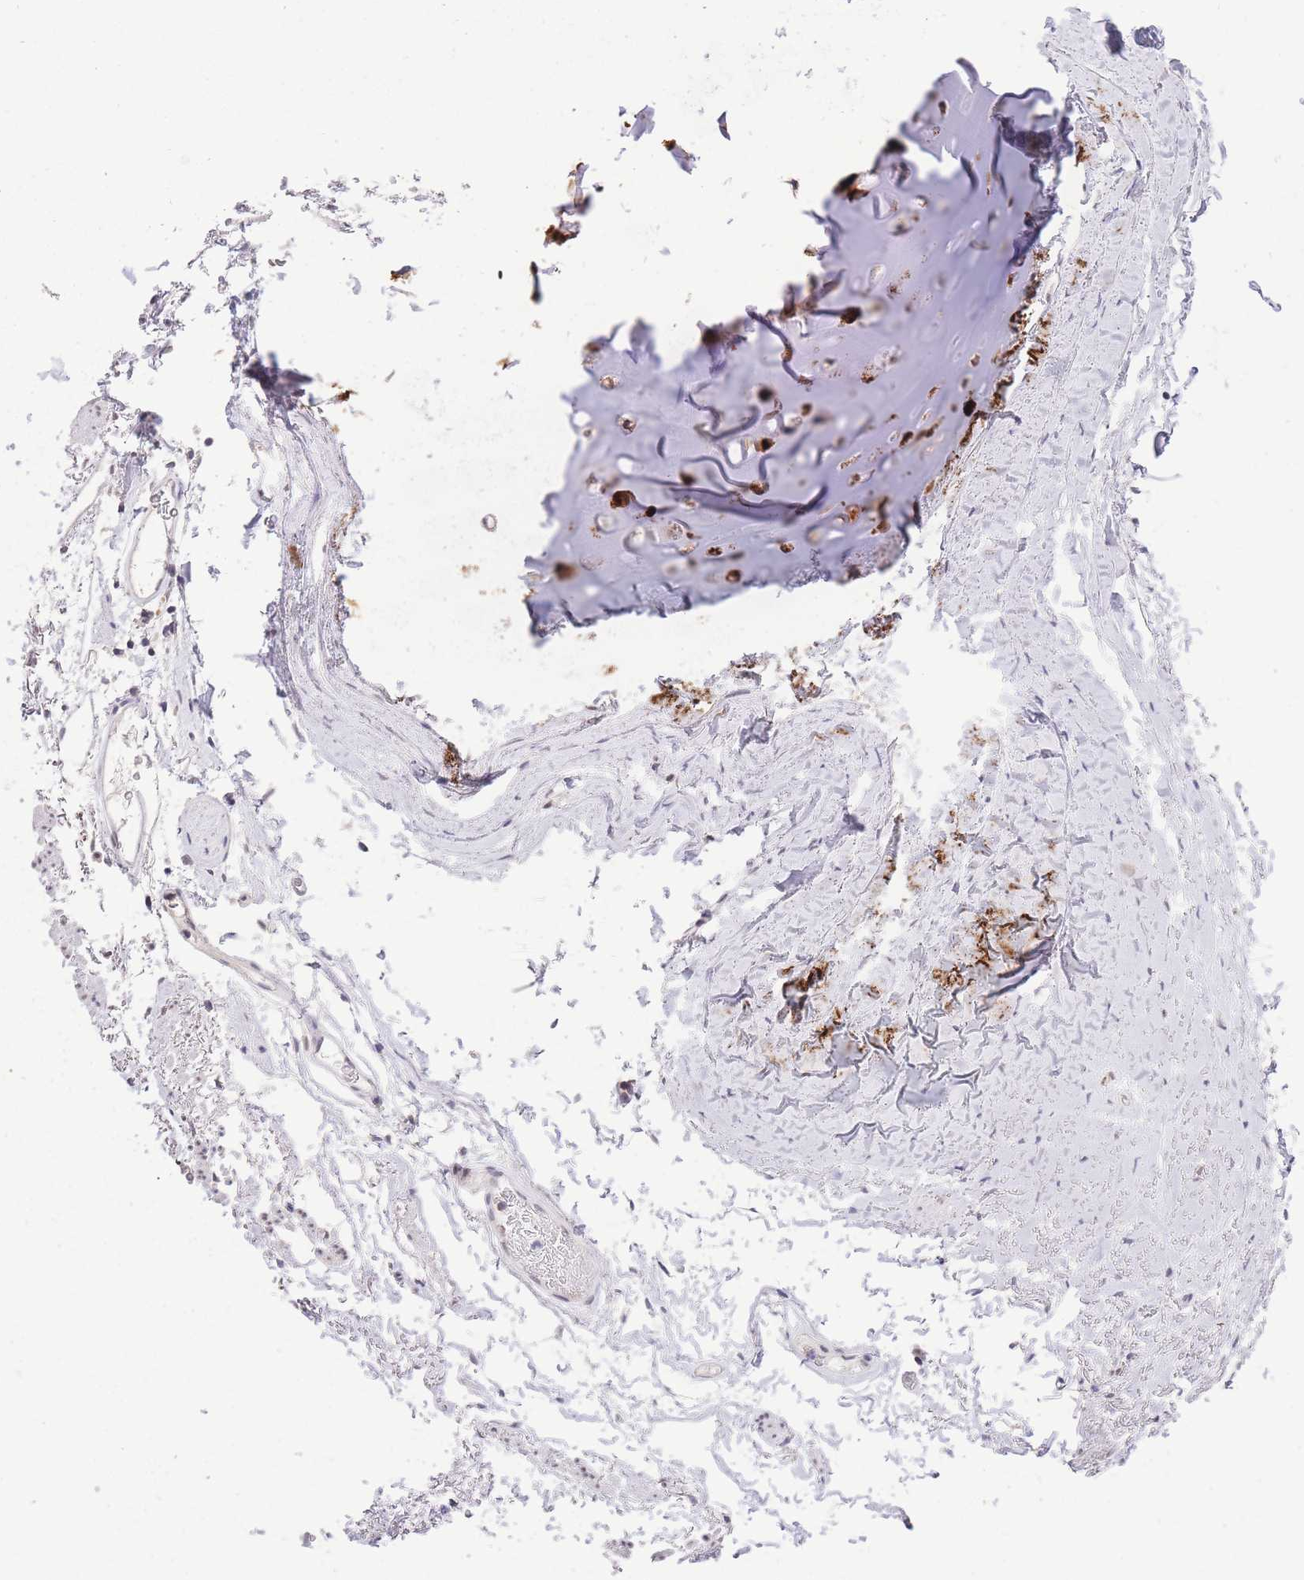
{"staining": {"intensity": "negative", "quantity": "none", "location": "none"}, "tissue": "adipose tissue", "cell_type": "Adipocytes", "image_type": "normal", "snomed": [{"axis": "morphology", "description": "Normal tissue, NOS"}, {"axis": "topography", "description": "Cartilage tissue"}, {"axis": "topography", "description": "Bronchus"}], "caption": "A photomicrograph of human adipose tissue is negative for staining in adipocytes. Brightfield microscopy of immunohistochemistry (IHC) stained with DAB (3,3'-diaminobenzidine) (brown) and hematoxylin (blue), captured at high magnification.", "gene": "STK39", "patient": {"sex": "female", "age": 73}}